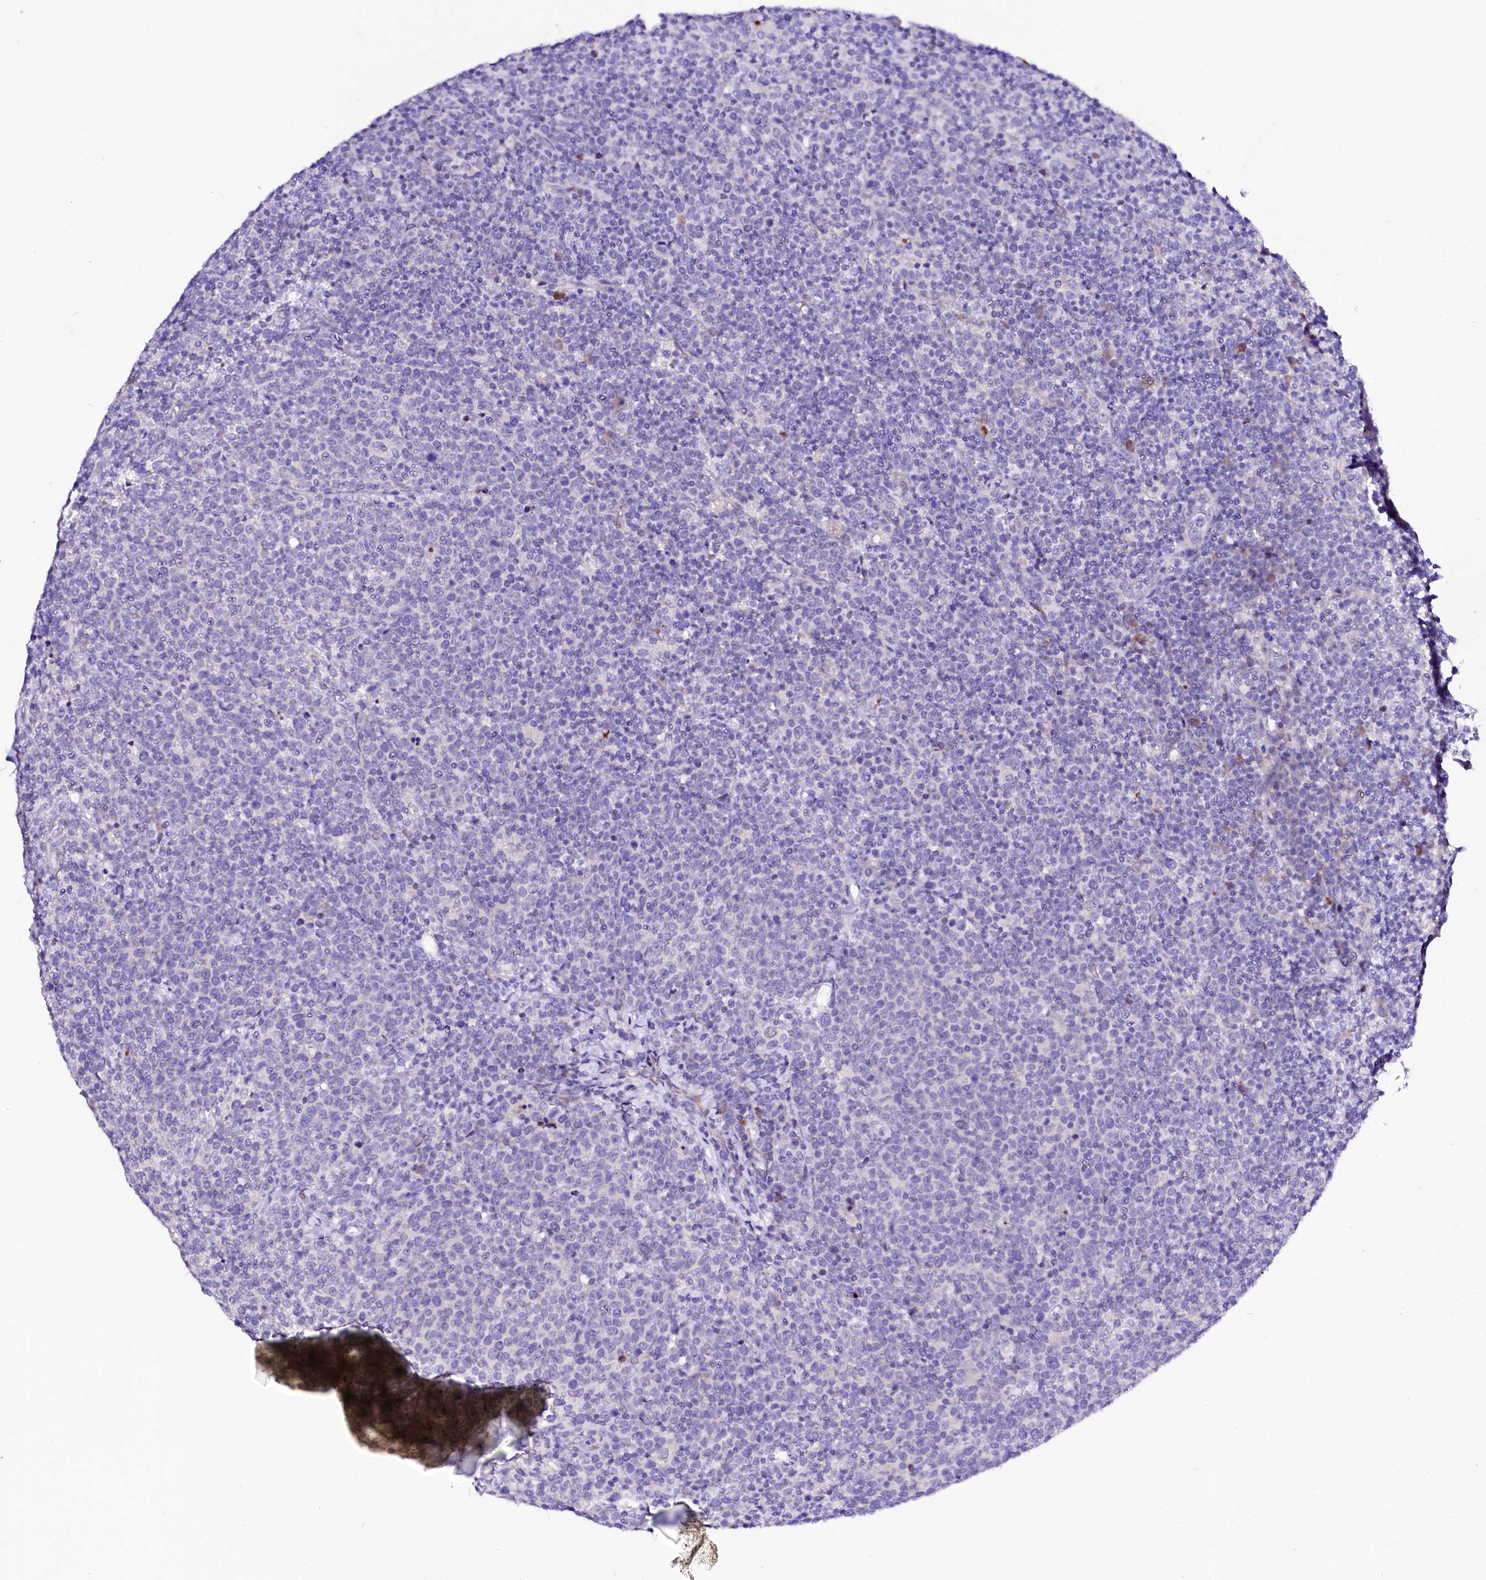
{"staining": {"intensity": "negative", "quantity": "none", "location": "none"}, "tissue": "lymphoma", "cell_type": "Tumor cells", "image_type": "cancer", "snomed": [{"axis": "morphology", "description": "Malignant lymphoma, non-Hodgkin's type, High grade"}, {"axis": "topography", "description": "Lymph node"}], "caption": "Immunohistochemistry micrograph of neoplastic tissue: human lymphoma stained with DAB reveals no significant protein expression in tumor cells.", "gene": "BTBD16", "patient": {"sex": "male", "age": 61}}